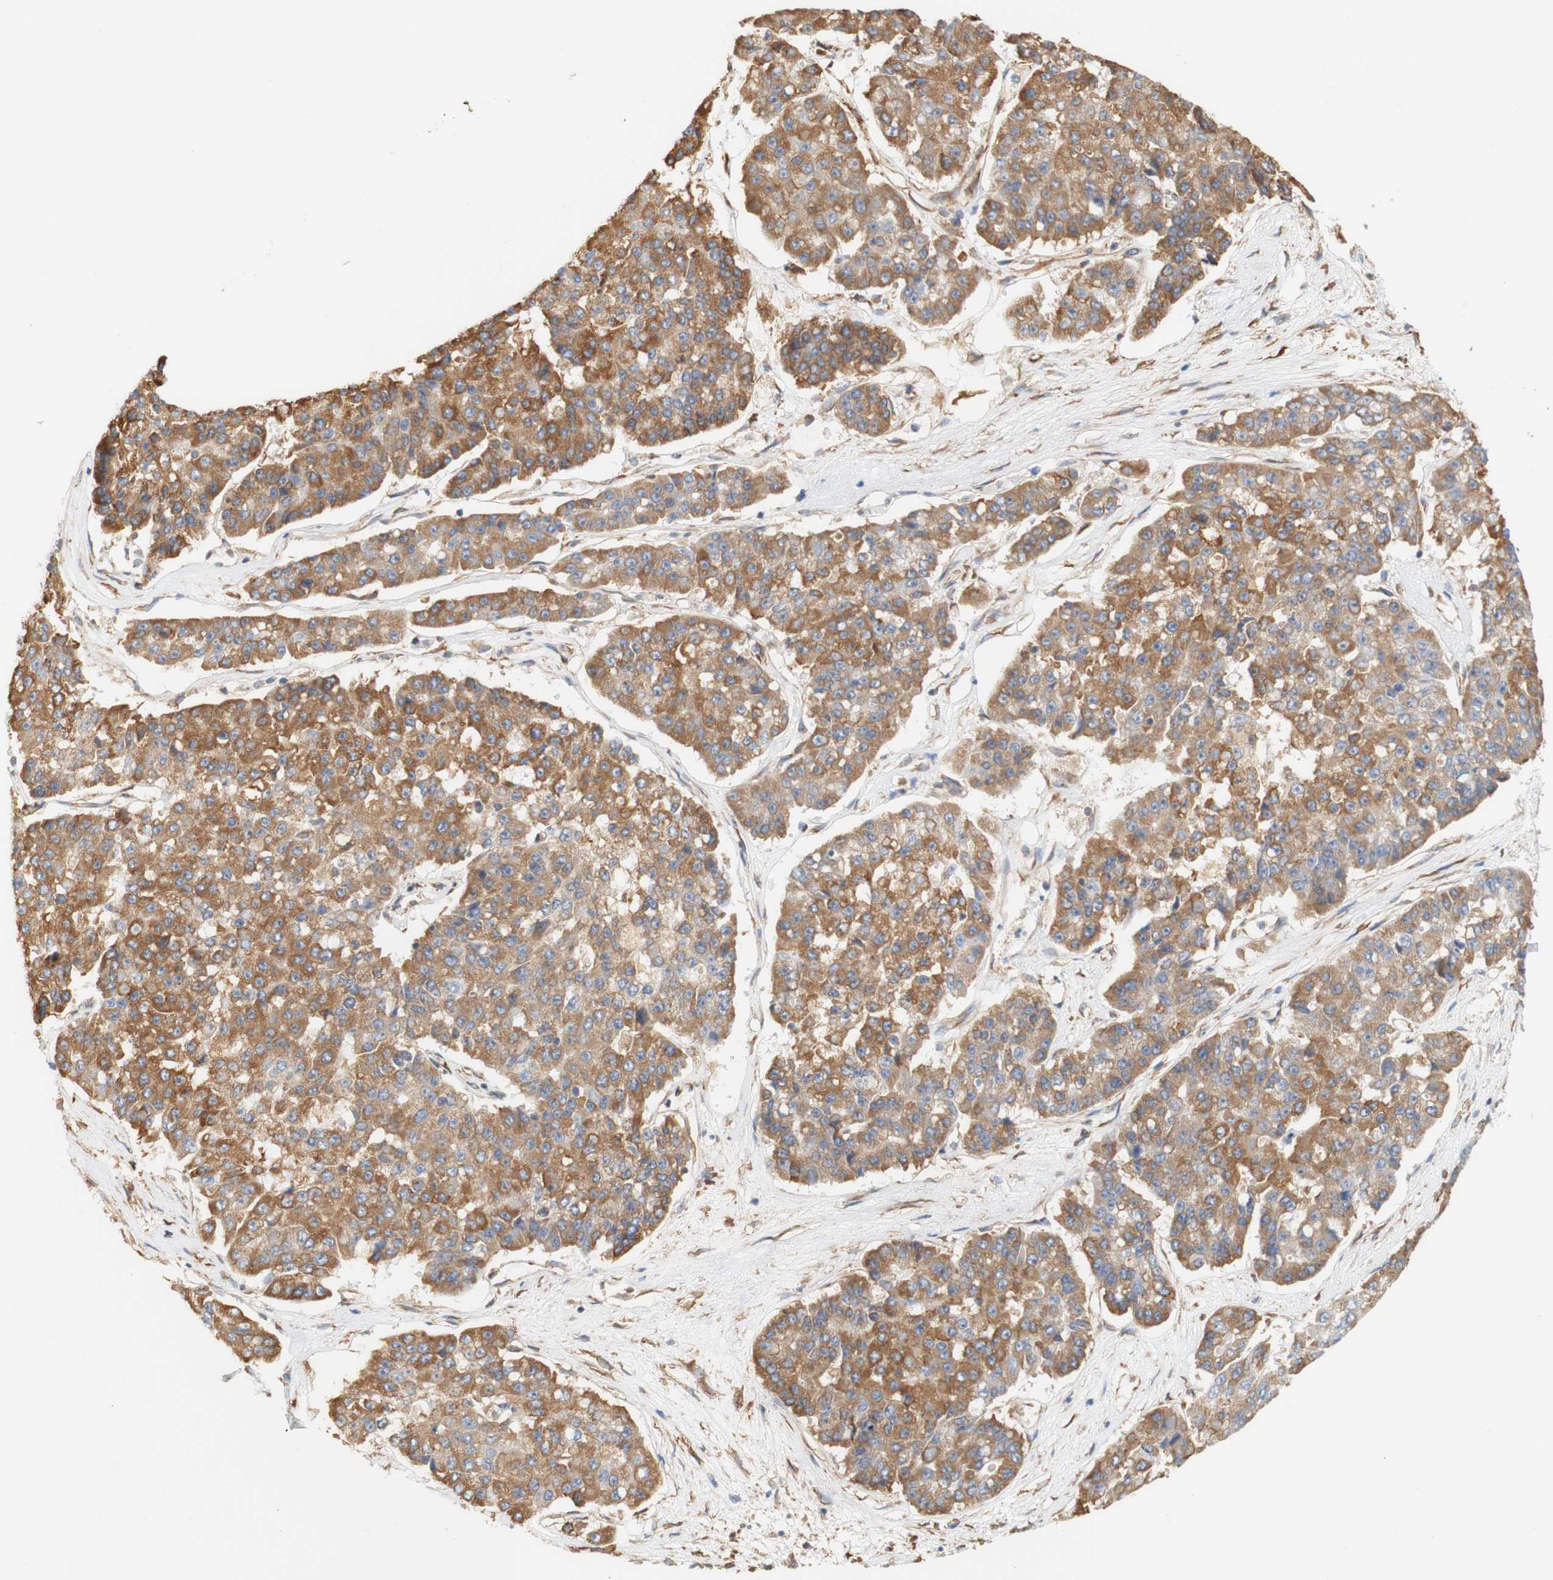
{"staining": {"intensity": "moderate", "quantity": ">75%", "location": "cytoplasmic/membranous"}, "tissue": "pancreatic cancer", "cell_type": "Tumor cells", "image_type": "cancer", "snomed": [{"axis": "morphology", "description": "Adenocarcinoma, NOS"}, {"axis": "topography", "description": "Pancreas"}], "caption": "Tumor cells show medium levels of moderate cytoplasmic/membranous expression in about >75% of cells in human pancreatic cancer.", "gene": "EIF2AK4", "patient": {"sex": "male", "age": 50}}